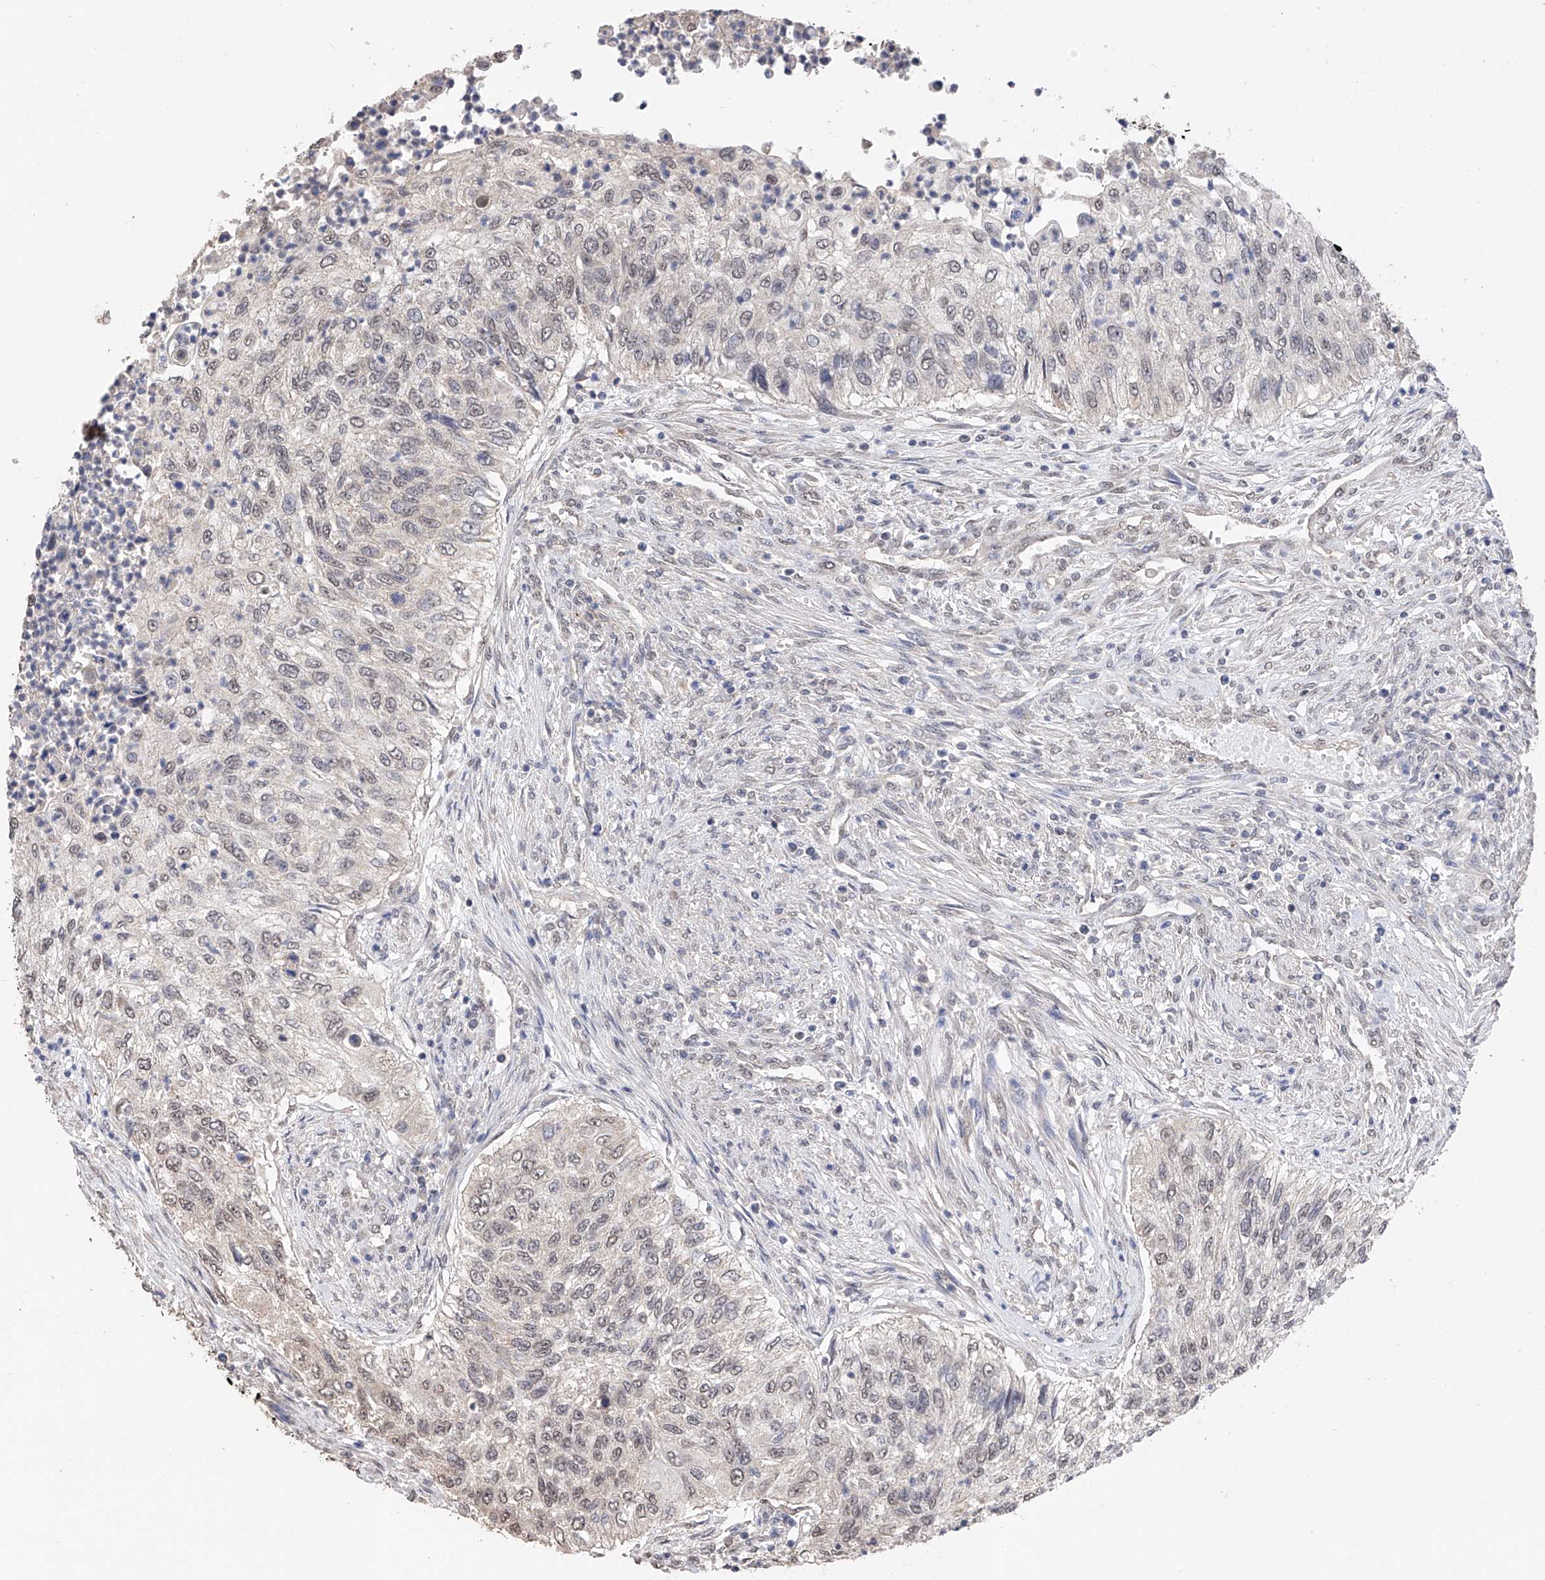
{"staining": {"intensity": "weak", "quantity": "25%-75%", "location": "nuclear"}, "tissue": "urothelial cancer", "cell_type": "Tumor cells", "image_type": "cancer", "snomed": [{"axis": "morphology", "description": "Urothelial carcinoma, High grade"}, {"axis": "topography", "description": "Urinary bladder"}], "caption": "A low amount of weak nuclear positivity is seen in approximately 25%-75% of tumor cells in high-grade urothelial carcinoma tissue.", "gene": "DMAP1", "patient": {"sex": "female", "age": 60}}